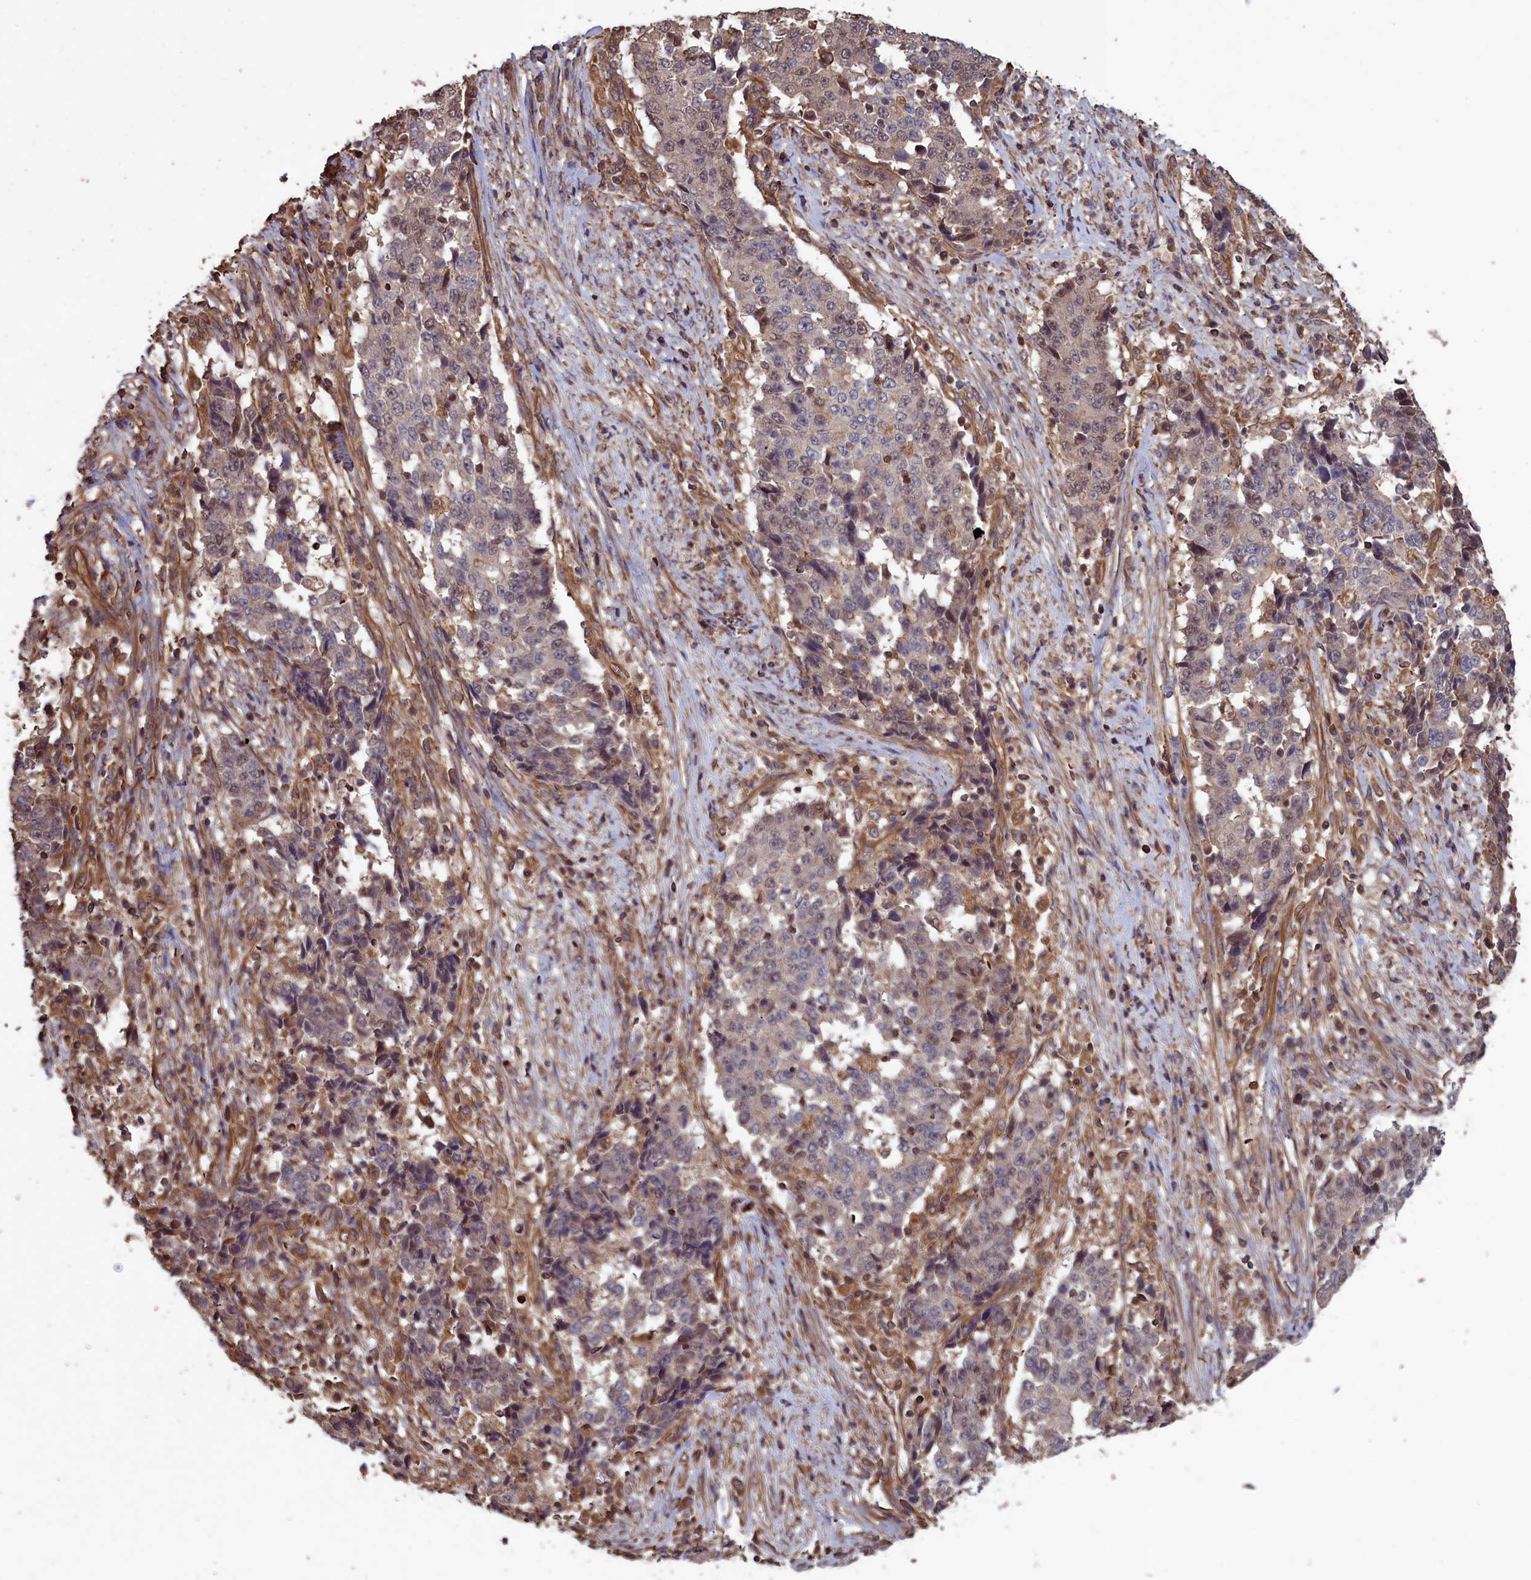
{"staining": {"intensity": "weak", "quantity": "25%-75%", "location": "nuclear"}, "tissue": "stomach cancer", "cell_type": "Tumor cells", "image_type": "cancer", "snomed": [{"axis": "morphology", "description": "Adenocarcinoma, NOS"}, {"axis": "topography", "description": "Stomach"}], "caption": "A histopathology image of stomach cancer stained for a protein displays weak nuclear brown staining in tumor cells.", "gene": "DAPK3", "patient": {"sex": "male", "age": 59}}